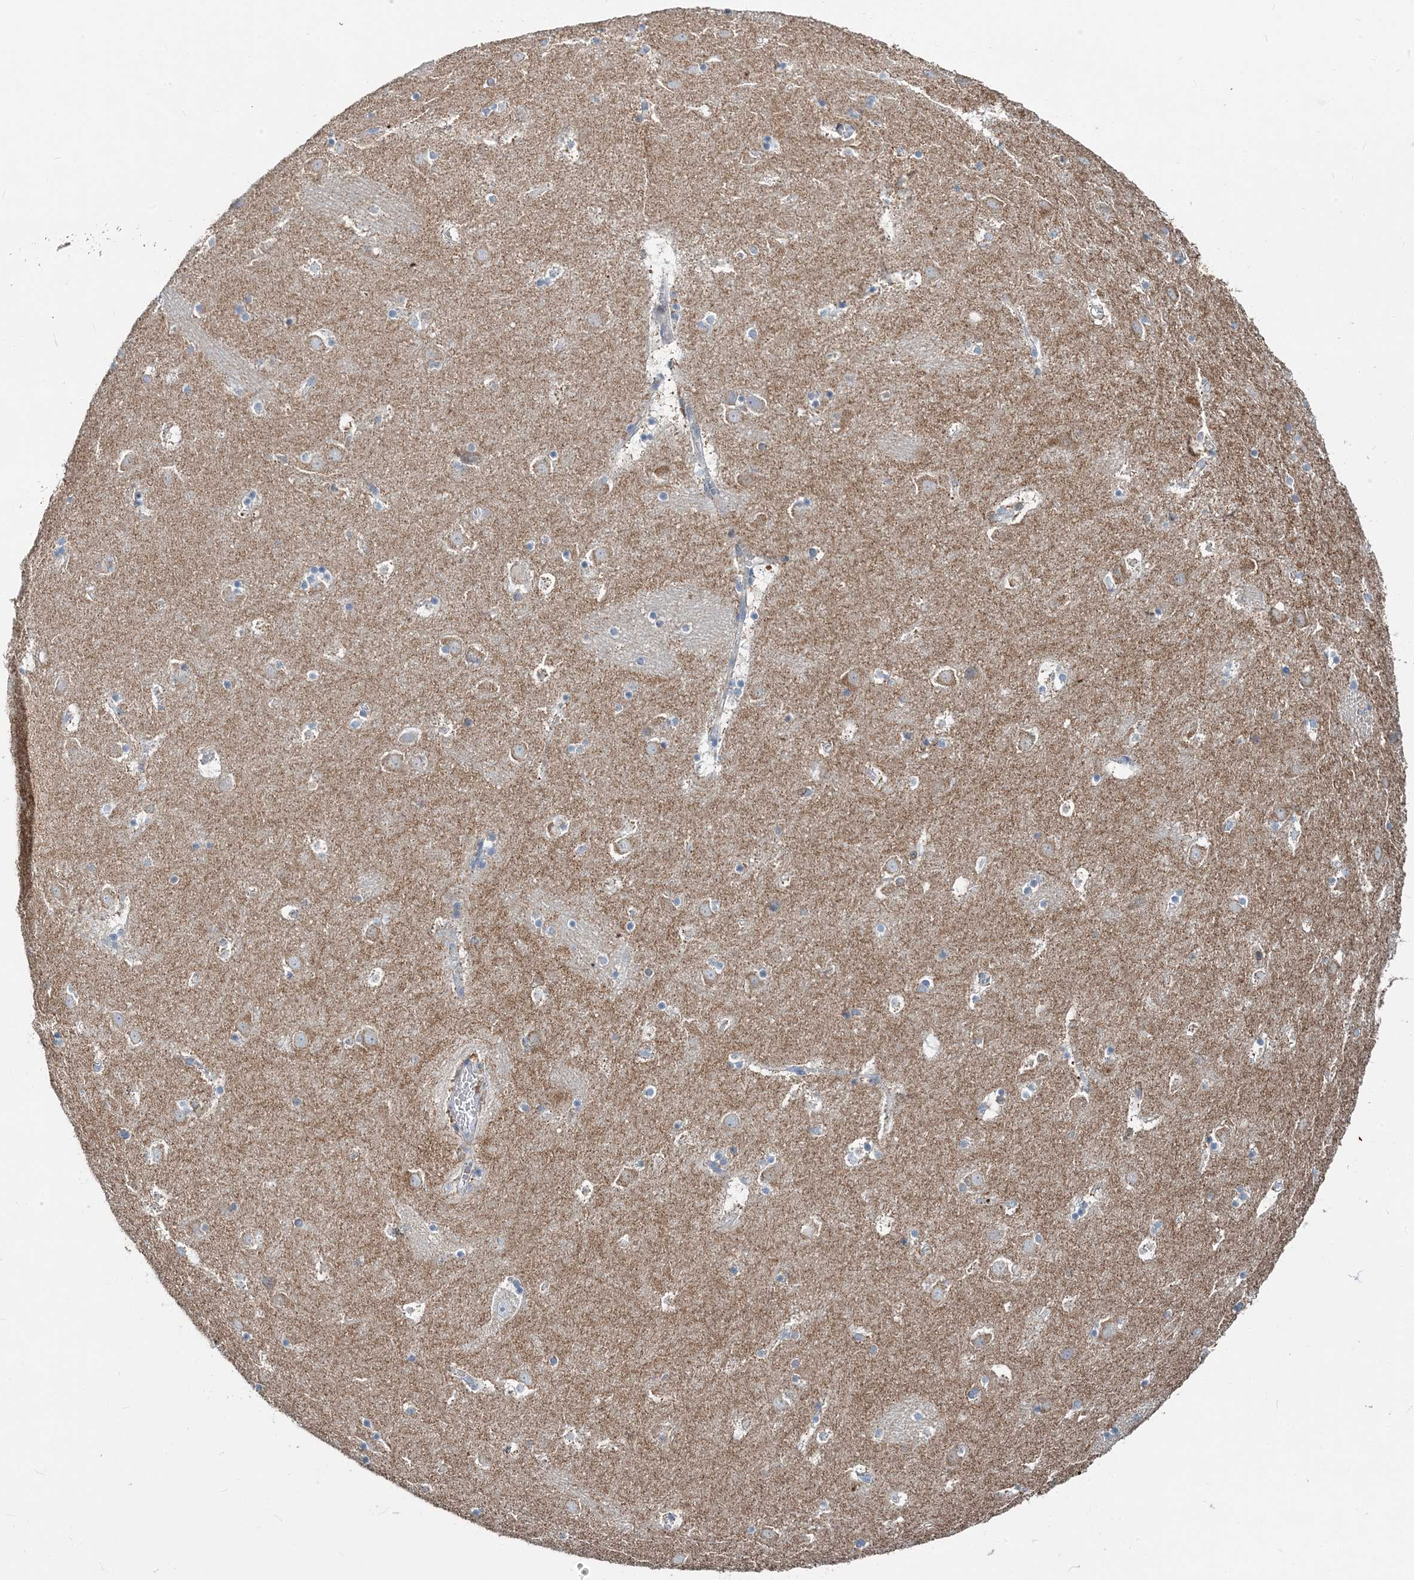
{"staining": {"intensity": "weak", "quantity": "<25%", "location": "cytoplasmic/membranous"}, "tissue": "caudate", "cell_type": "Glial cells", "image_type": "normal", "snomed": [{"axis": "morphology", "description": "Normal tissue, NOS"}, {"axis": "topography", "description": "Lateral ventricle wall"}], "caption": "This is a histopathology image of immunohistochemistry (IHC) staining of unremarkable caudate, which shows no expression in glial cells.", "gene": "TMLHE", "patient": {"sex": "male", "age": 45}}